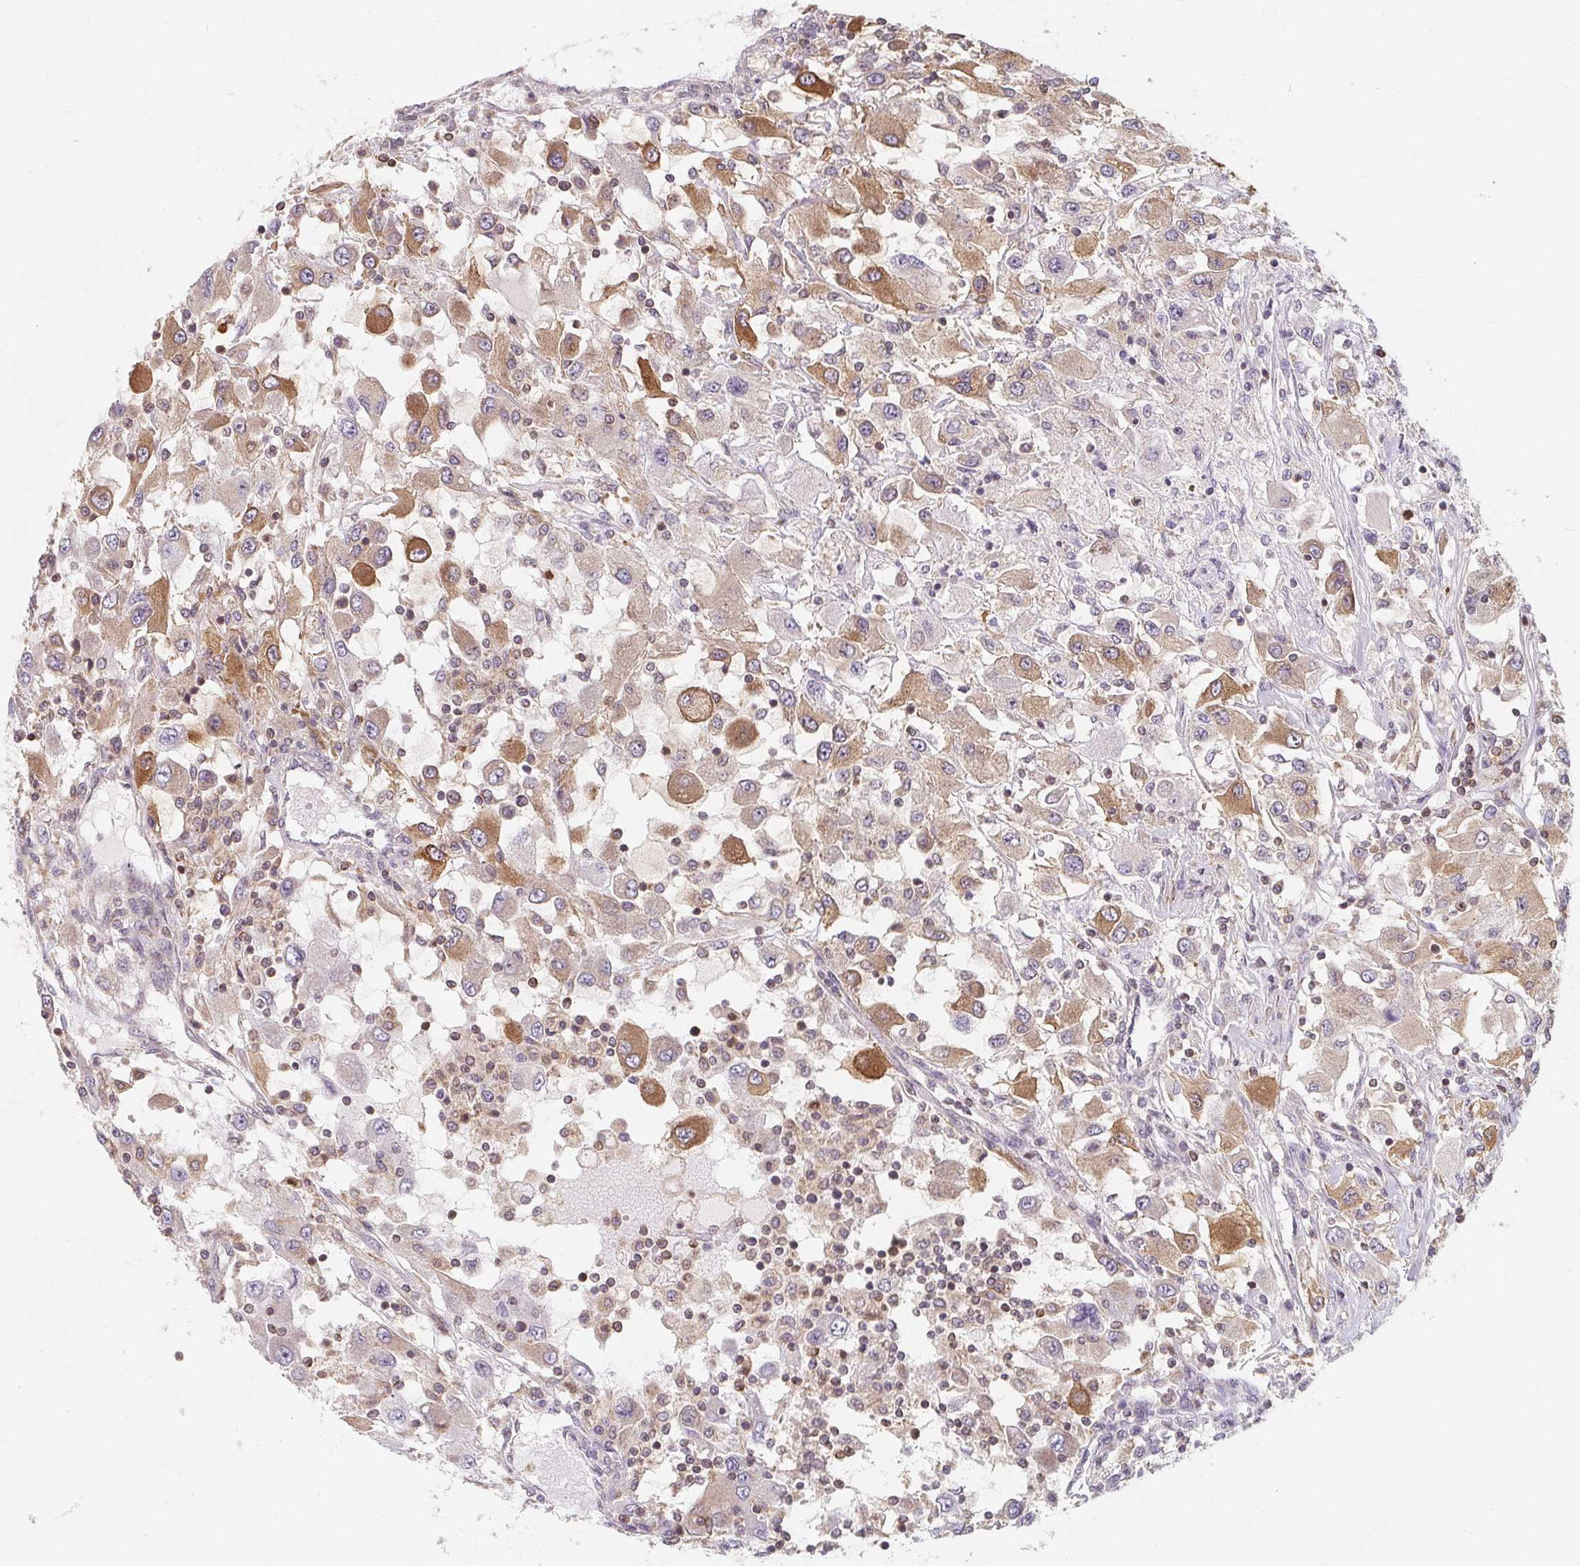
{"staining": {"intensity": "moderate", "quantity": "25%-75%", "location": "cytoplasmic/membranous"}, "tissue": "renal cancer", "cell_type": "Tumor cells", "image_type": "cancer", "snomed": [{"axis": "morphology", "description": "Adenocarcinoma, NOS"}, {"axis": "topography", "description": "Kidney"}], "caption": "This histopathology image displays renal cancer (adenocarcinoma) stained with IHC to label a protein in brown. The cytoplasmic/membranous of tumor cells show moderate positivity for the protein. Nuclei are counter-stained blue.", "gene": "ANKRD13A", "patient": {"sex": "female", "age": 67}}